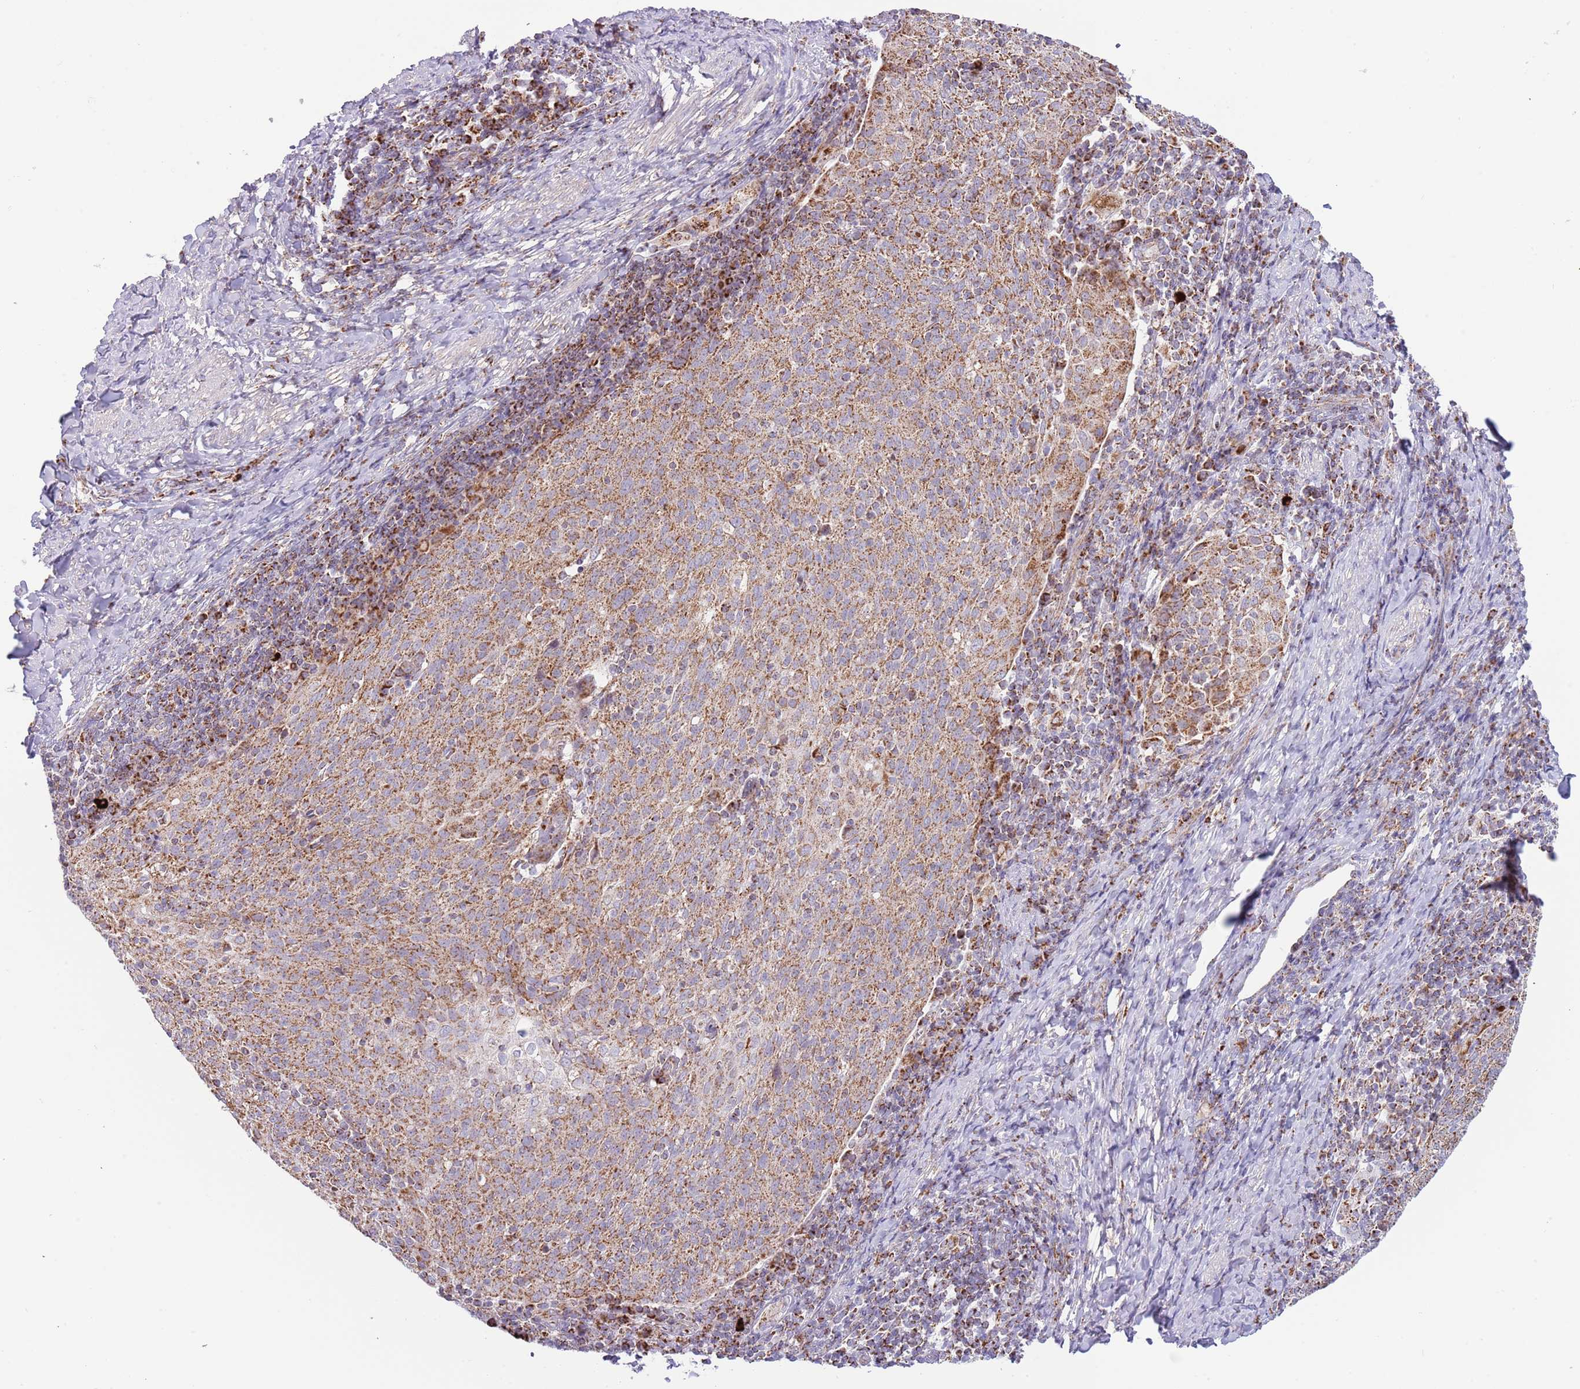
{"staining": {"intensity": "moderate", "quantity": ">75%", "location": "cytoplasmic/membranous"}, "tissue": "cervical cancer", "cell_type": "Tumor cells", "image_type": "cancer", "snomed": [{"axis": "morphology", "description": "Squamous cell carcinoma, NOS"}, {"axis": "topography", "description": "Cervix"}], "caption": "Brown immunohistochemical staining in squamous cell carcinoma (cervical) demonstrates moderate cytoplasmic/membranous staining in approximately >75% of tumor cells.", "gene": "LHX6", "patient": {"sex": "female", "age": 52}}